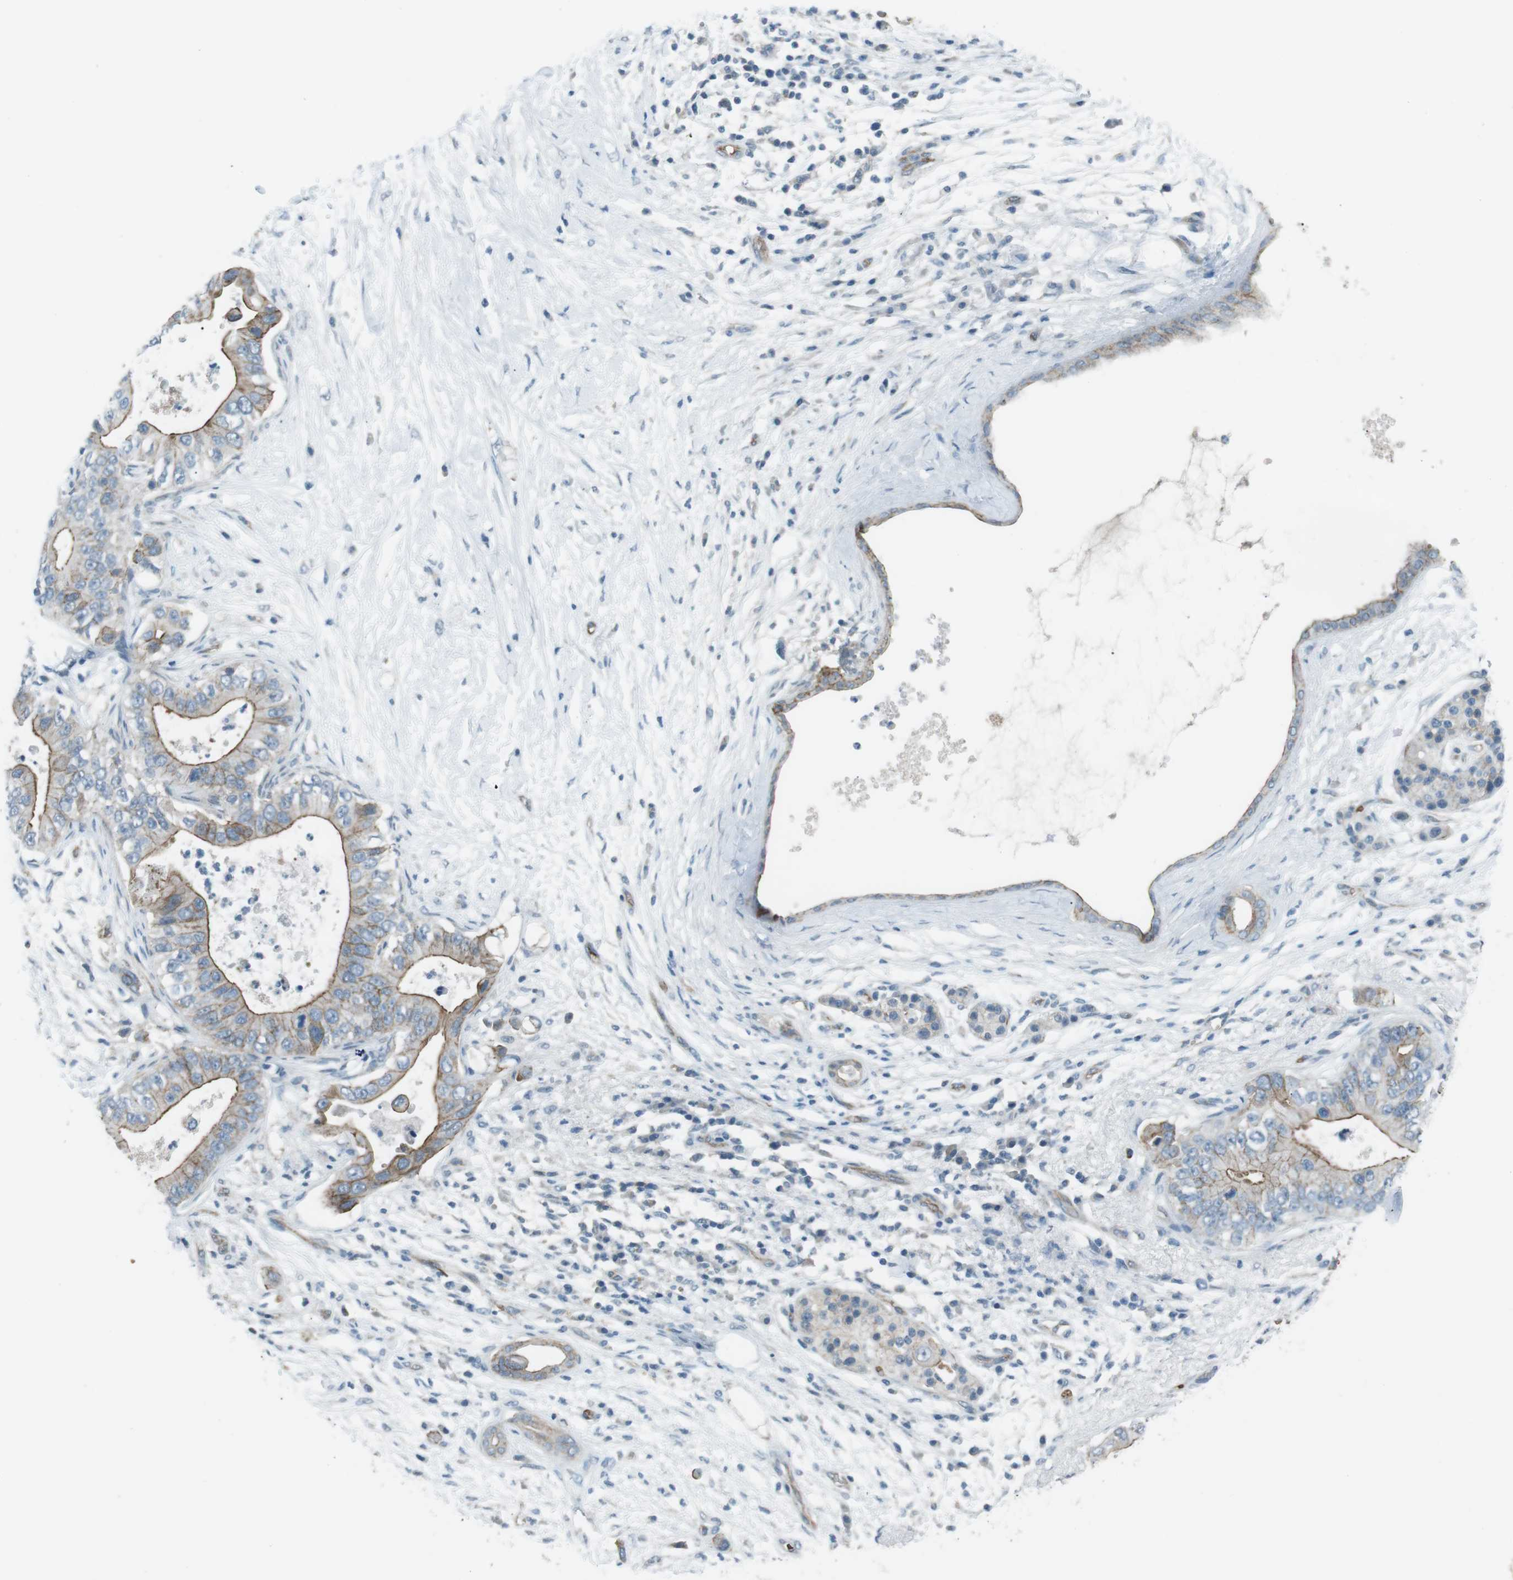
{"staining": {"intensity": "moderate", "quantity": ">75%", "location": "cytoplasmic/membranous"}, "tissue": "pancreatic cancer", "cell_type": "Tumor cells", "image_type": "cancer", "snomed": [{"axis": "morphology", "description": "Adenocarcinoma, NOS"}, {"axis": "topography", "description": "Pancreas"}], "caption": "Tumor cells show medium levels of moderate cytoplasmic/membranous staining in approximately >75% of cells in pancreatic cancer (adenocarcinoma).", "gene": "SPTA1", "patient": {"sex": "male", "age": 77}}